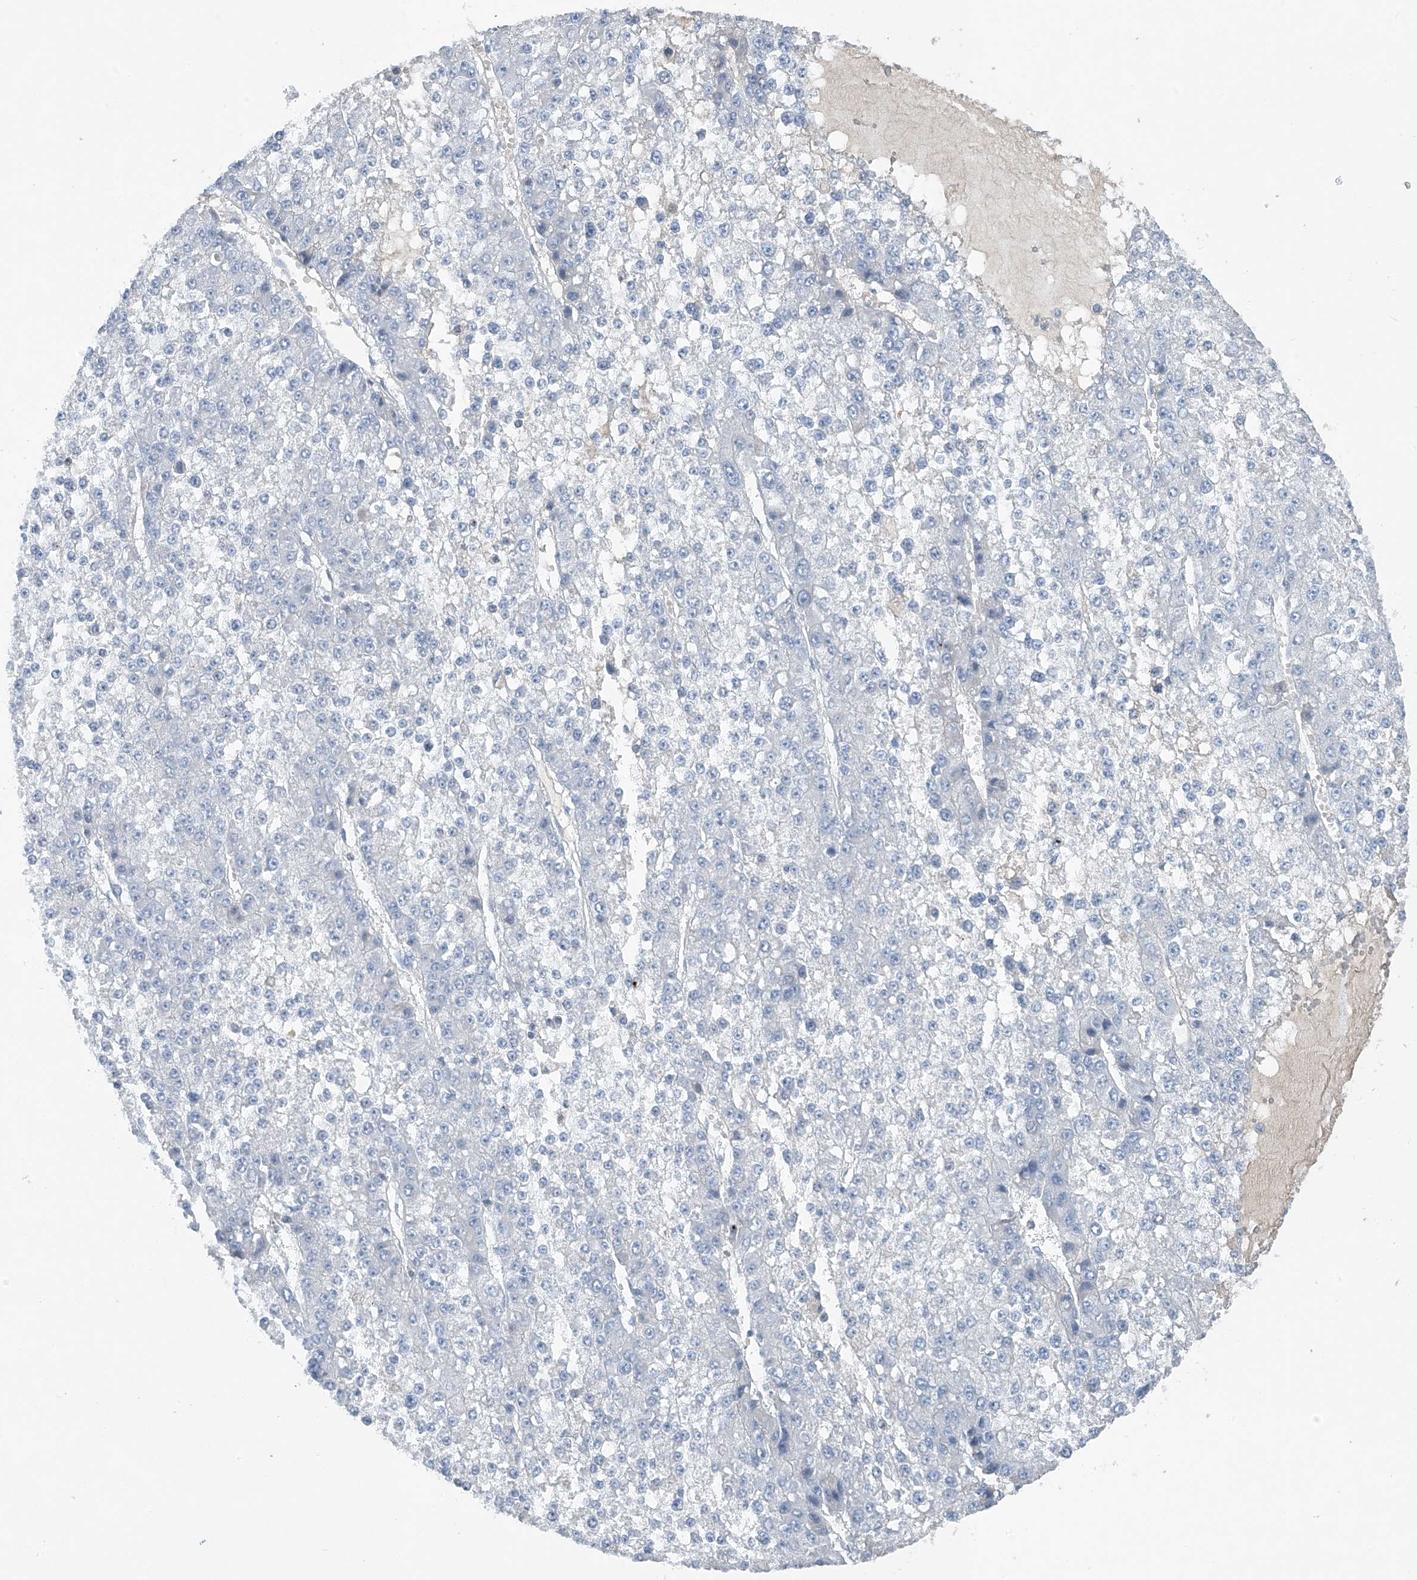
{"staining": {"intensity": "negative", "quantity": "none", "location": "none"}, "tissue": "liver cancer", "cell_type": "Tumor cells", "image_type": "cancer", "snomed": [{"axis": "morphology", "description": "Carcinoma, Hepatocellular, NOS"}, {"axis": "topography", "description": "Liver"}], "caption": "Immunohistochemical staining of hepatocellular carcinoma (liver) exhibits no significant expression in tumor cells. The staining was performed using DAB (3,3'-diaminobenzidine) to visualize the protein expression in brown, while the nuclei were stained in blue with hematoxylin (Magnification: 20x).", "gene": "CTRL", "patient": {"sex": "female", "age": 73}}